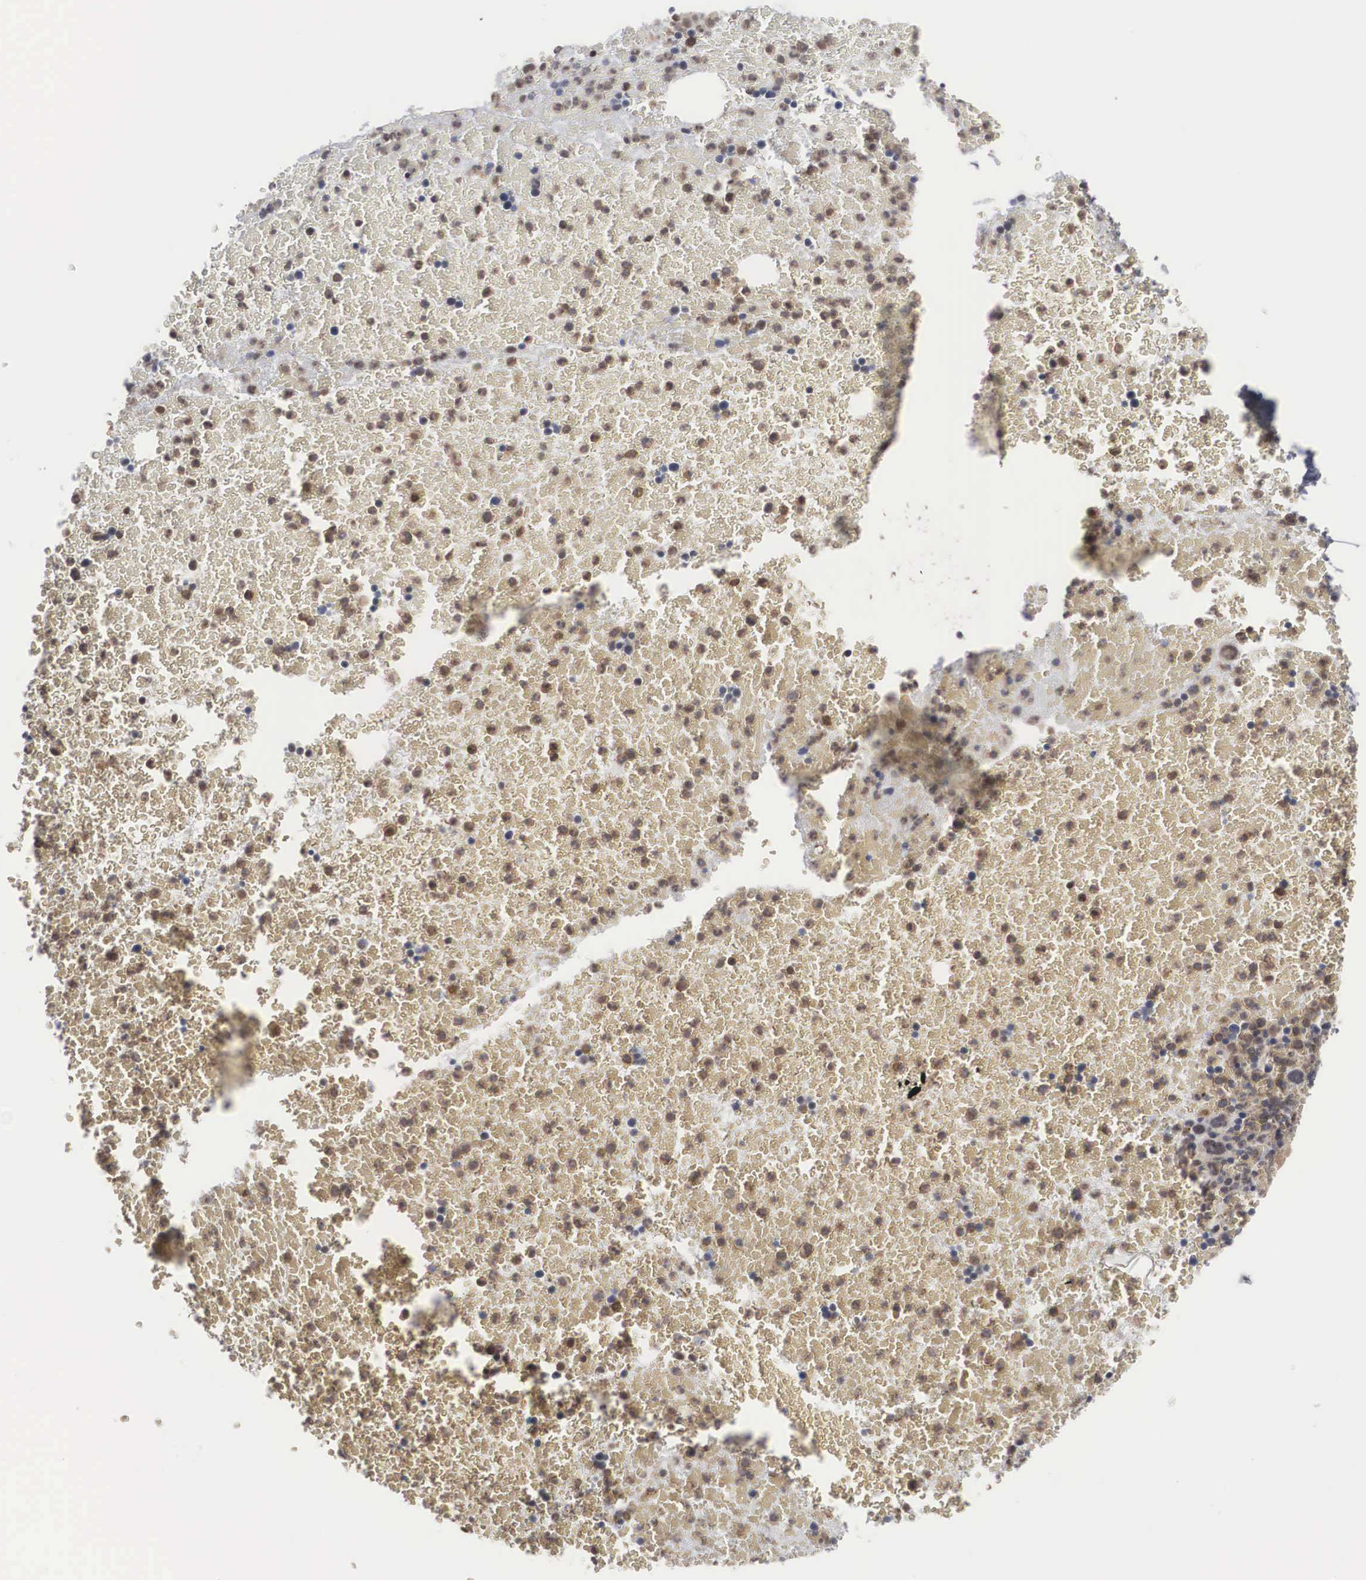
{"staining": {"intensity": "weak", "quantity": "<25%", "location": "nuclear"}, "tissue": "bone marrow", "cell_type": "Hematopoietic cells", "image_type": "normal", "snomed": [{"axis": "morphology", "description": "Normal tissue, NOS"}, {"axis": "topography", "description": "Bone marrow"}], "caption": "There is no significant staining in hematopoietic cells of bone marrow. Nuclei are stained in blue.", "gene": "AUTS2", "patient": {"sex": "female", "age": 53}}